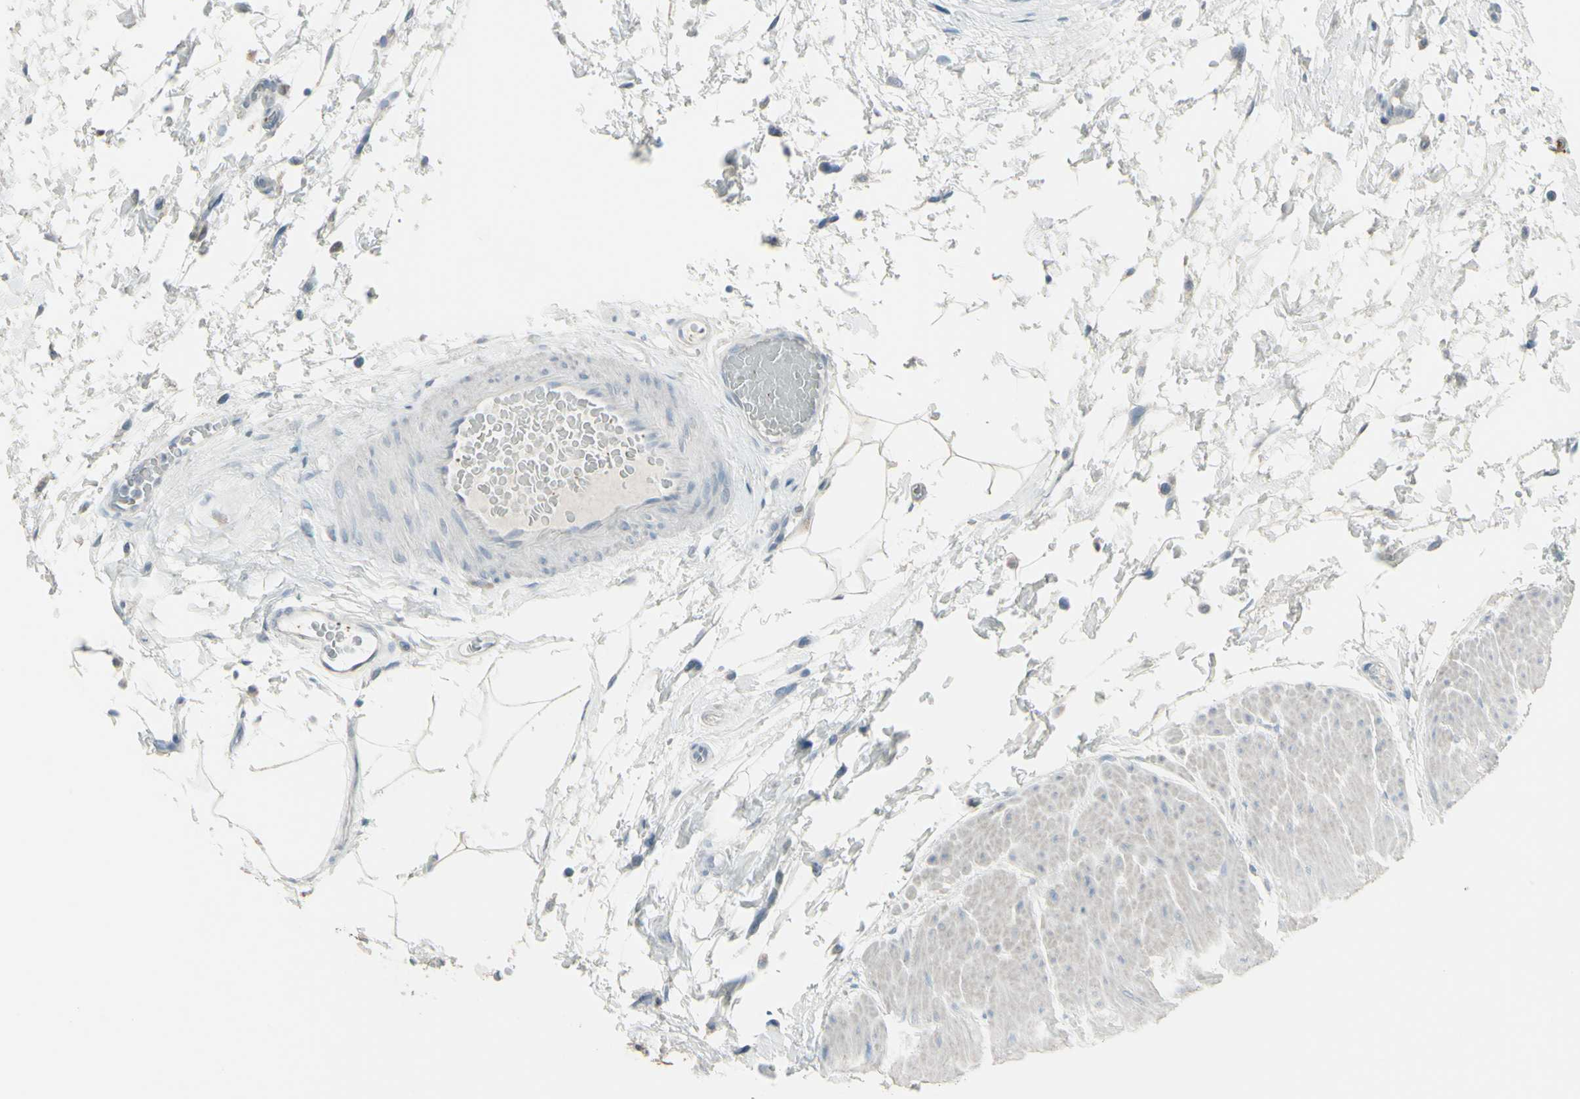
{"staining": {"intensity": "weak", "quantity": "25%-75%", "location": "cytoplasmic/membranous"}, "tissue": "urinary bladder", "cell_type": "Urothelial cells", "image_type": "normal", "snomed": [{"axis": "morphology", "description": "Normal tissue, NOS"}, {"axis": "morphology", "description": "Urothelial carcinoma, High grade"}, {"axis": "topography", "description": "Urinary bladder"}], "caption": "IHC micrograph of unremarkable urinary bladder stained for a protein (brown), which exhibits low levels of weak cytoplasmic/membranous staining in about 25%-75% of urothelial cells.", "gene": "CD79B", "patient": {"sex": "male", "age": 46}}